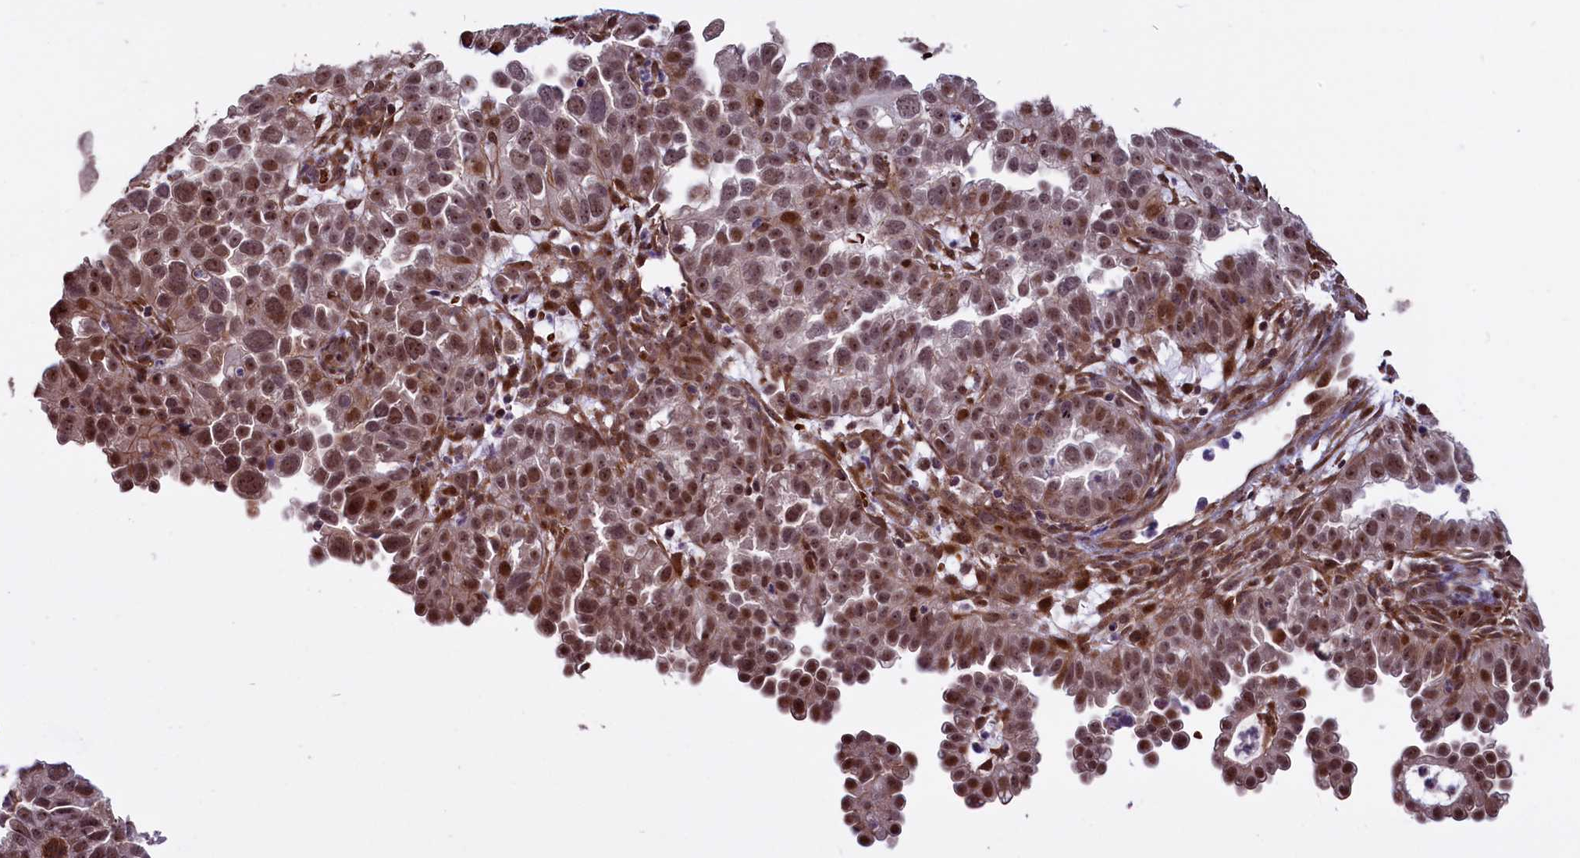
{"staining": {"intensity": "moderate", "quantity": "25%-75%", "location": "nuclear"}, "tissue": "endometrial cancer", "cell_type": "Tumor cells", "image_type": "cancer", "snomed": [{"axis": "morphology", "description": "Adenocarcinoma, NOS"}, {"axis": "topography", "description": "Endometrium"}], "caption": "IHC (DAB (3,3'-diaminobenzidine)) staining of human endometrial cancer demonstrates moderate nuclear protein staining in about 25%-75% of tumor cells.", "gene": "SHFL", "patient": {"sex": "female", "age": 85}}